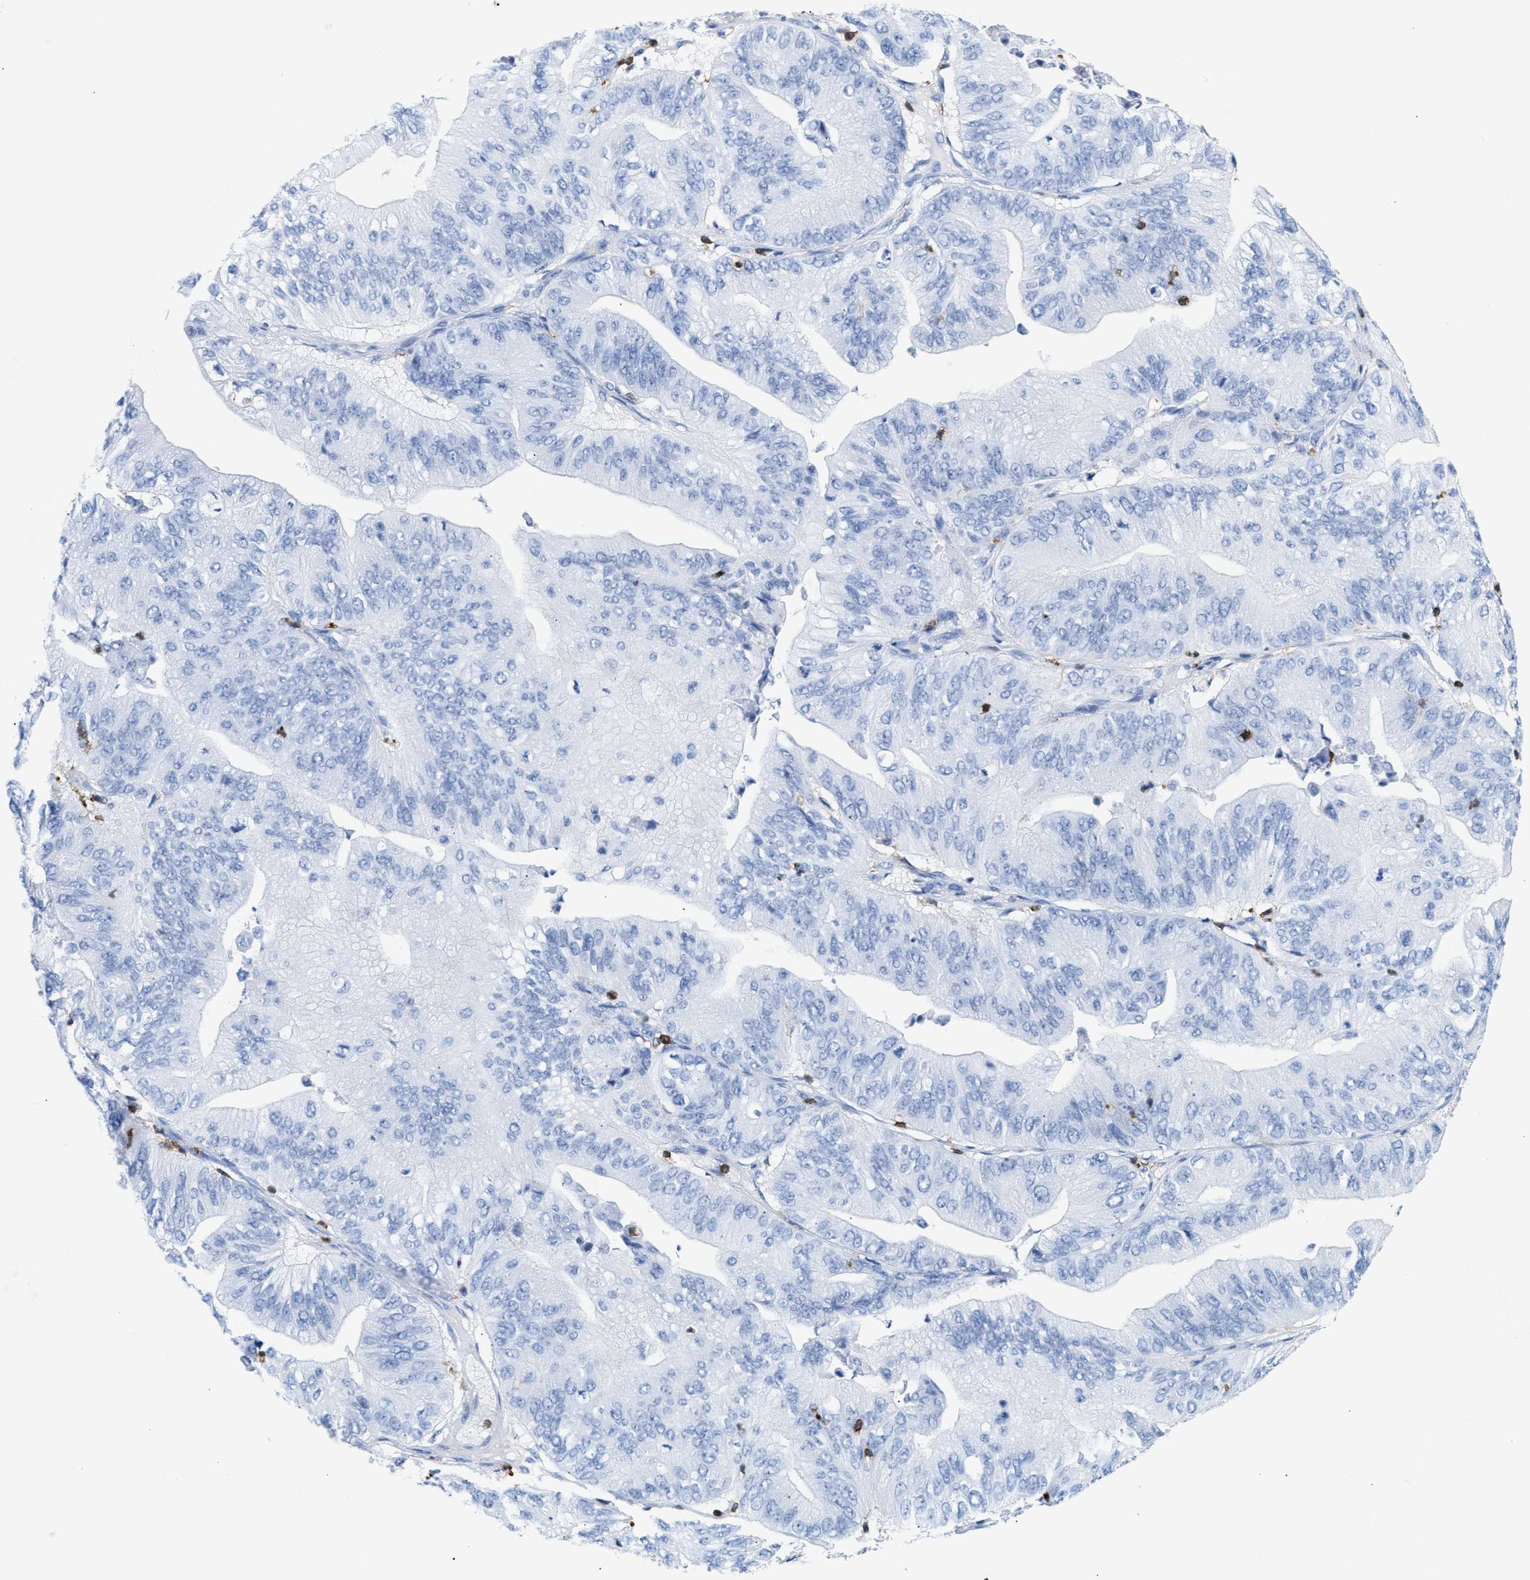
{"staining": {"intensity": "negative", "quantity": "none", "location": "none"}, "tissue": "ovarian cancer", "cell_type": "Tumor cells", "image_type": "cancer", "snomed": [{"axis": "morphology", "description": "Cystadenocarcinoma, mucinous, NOS"}, {"axis": "topography", "description": "Ovary"}], "caption": "Immunohistochemical staining of mucinous cystadenocarcinoma (ovarian) exhibits no significant positivity in tumor cells. (DAB (3,3'-diaminobenzidine) IHC, high magnification).", "gene": "LCP1", "patient": {"sex": "female", "age": 61}}